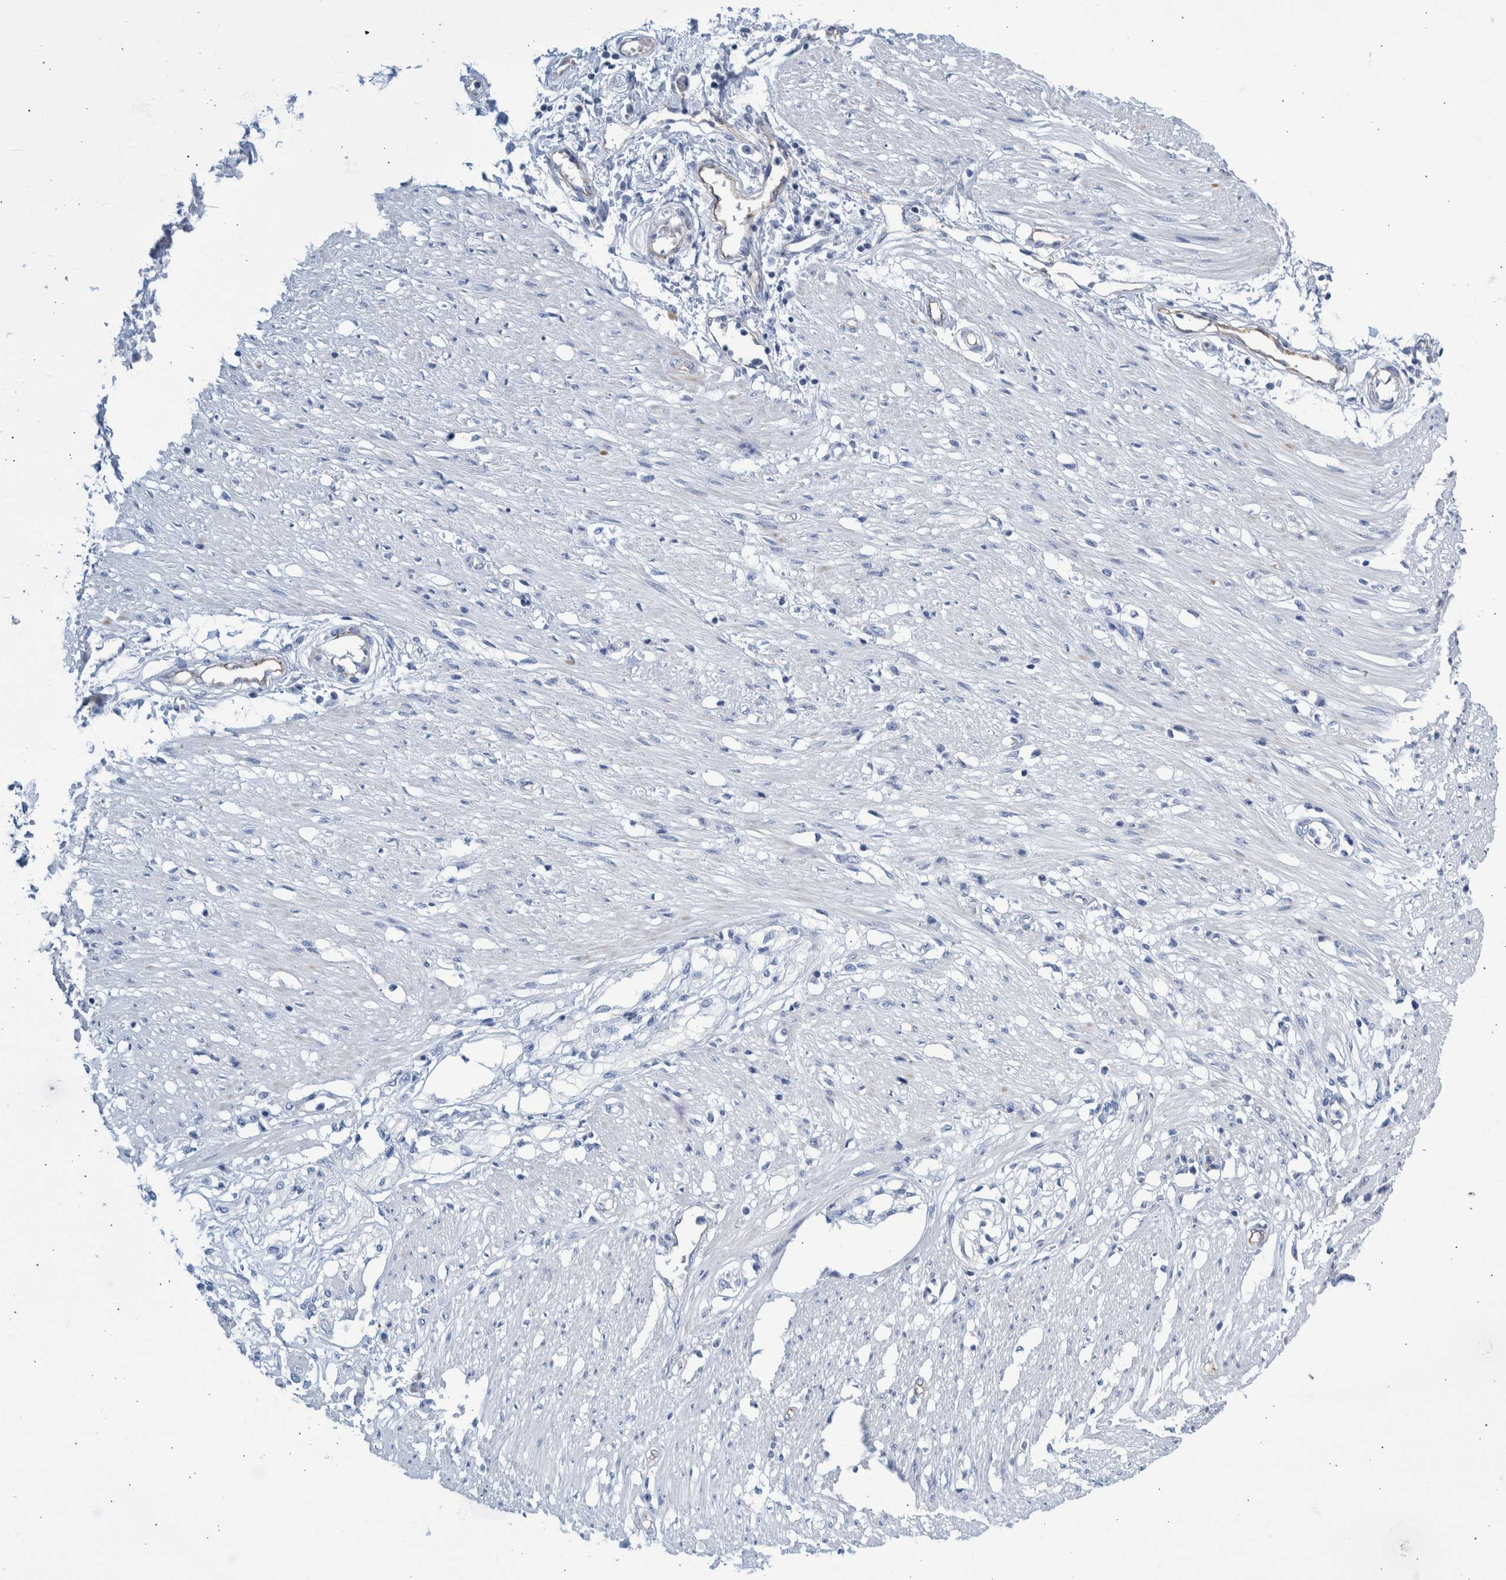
{"staining": {"intensity": "negative", "quantity": "none", "location": "none"}, "tissue": "adipose tissue", "cell_type": "Adipocytes", "image_type": "normal", "snomed": [{"axis": "morphology", "description": "Normal tissue, NOS"}, {"axis": "morphology", "description": "Adenocarcinoma, NOS"}, {"axis": "topography", "description": "Colon"}, {"axis": "topography", "description": "Peripheral nerve tissue"}], "caption": "Adipocytes show no significant positivity in unremarkable adipose tissue. The staining was performed using DAB to visualize the protein expression in brown, while the nuclei were stained in blue with hematoxylin (Magnification: 20x).", "gene": "SLC34A3", "patient": {"sex": "male", "age": 14}}